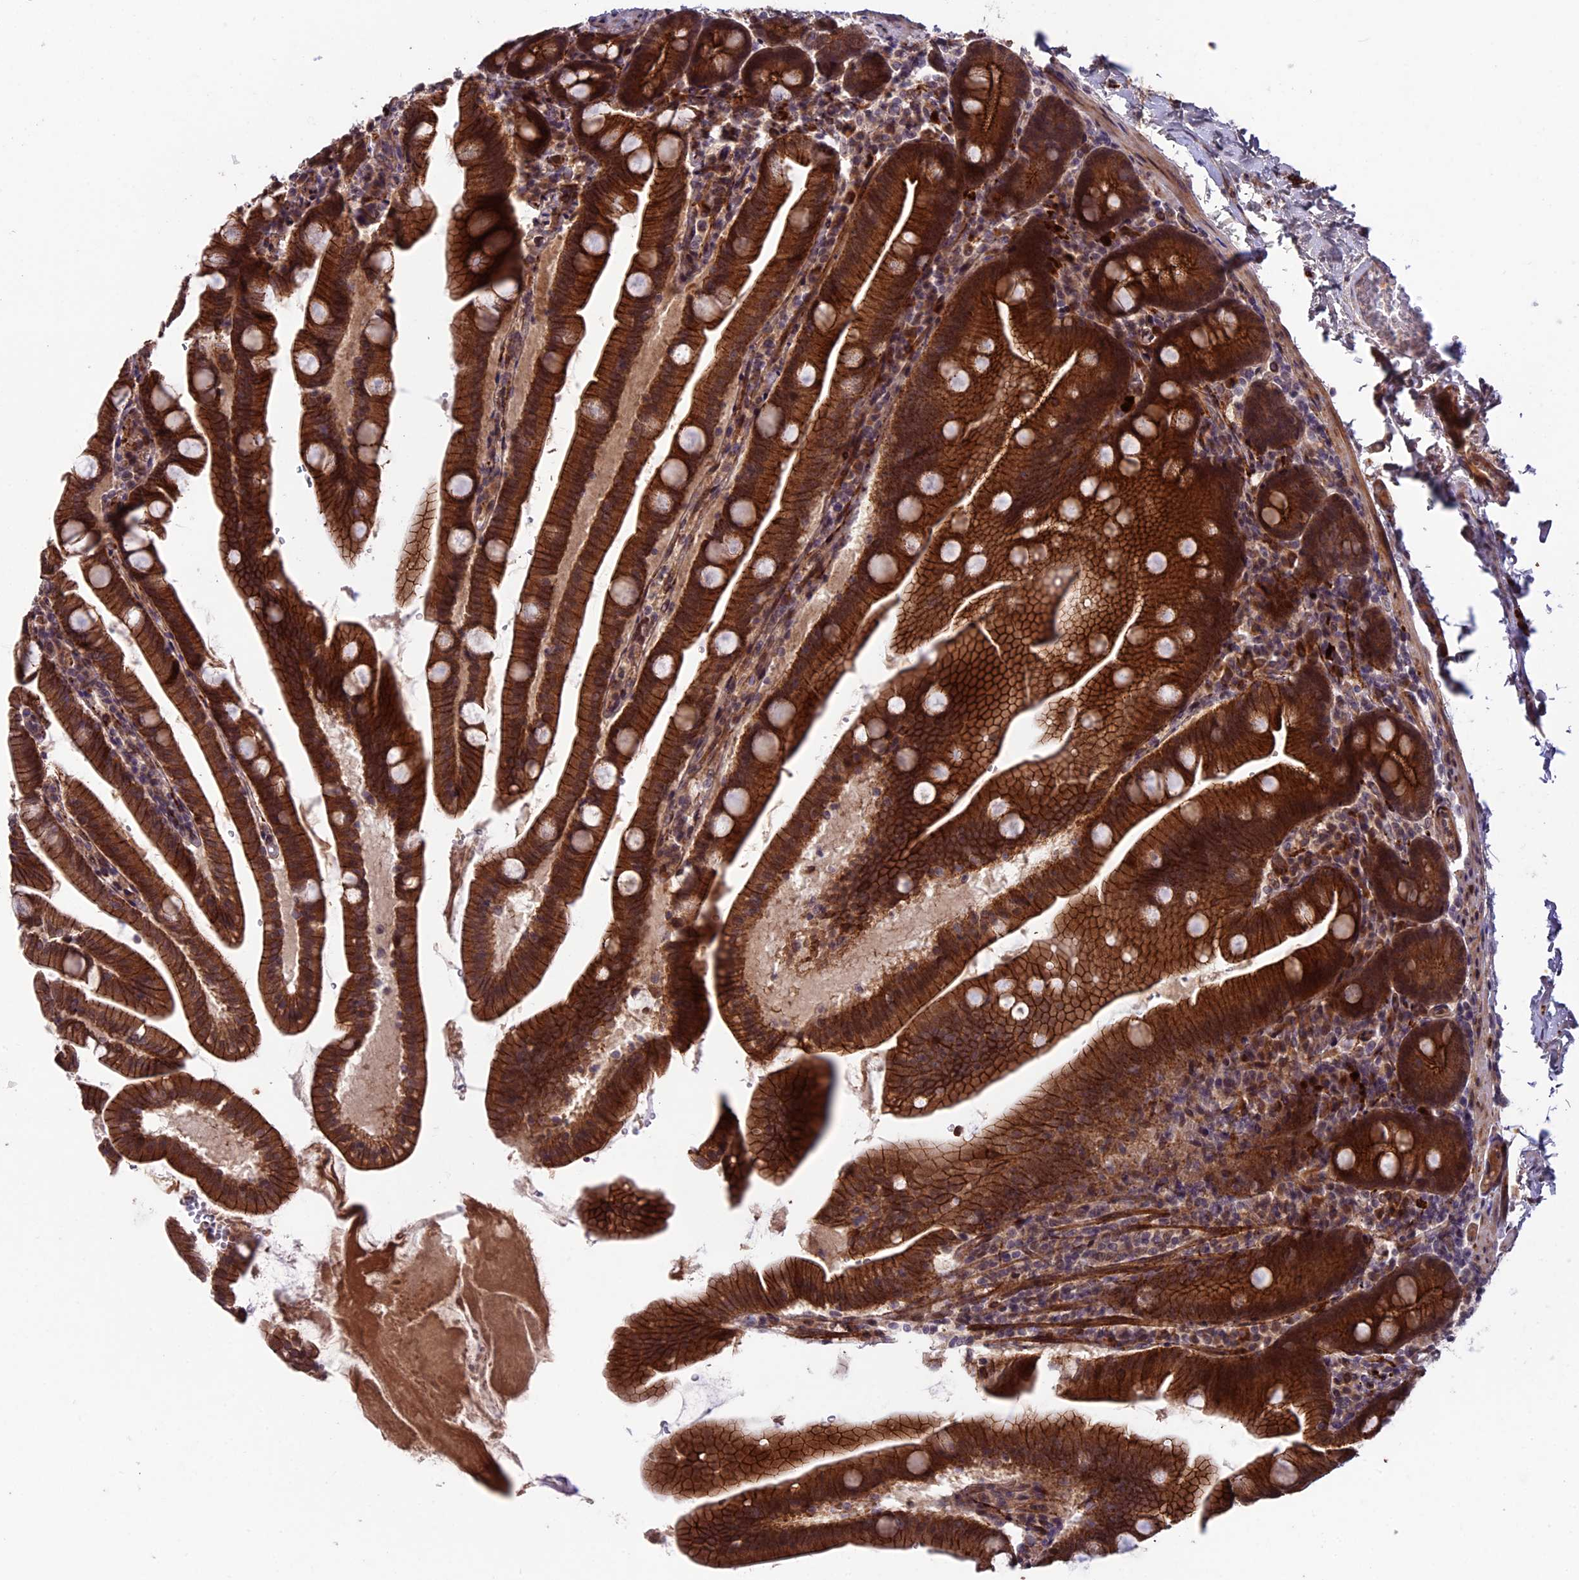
{"staining": {"intensity": "strong", "quantity": ">75%", "location": "cytoplasmic/membranous"}, "tissue": "small intestine", "cell_type": "Glandular cells", "image_type": "normal", "snomed": [{"axis": "morphology", "description": "Normal tissue, NOS"}, {"axis": "topography", "description": "Small intestine"}], "caption": "Immunohistochemistry (IHC) of unremarkable small intestine shows high levels of strong cytoplasmic/membranous expression in approximately >75% of glandular cells.", "gene": "SIPA1L3", "patient": {"sex": "female", "age": 68}}